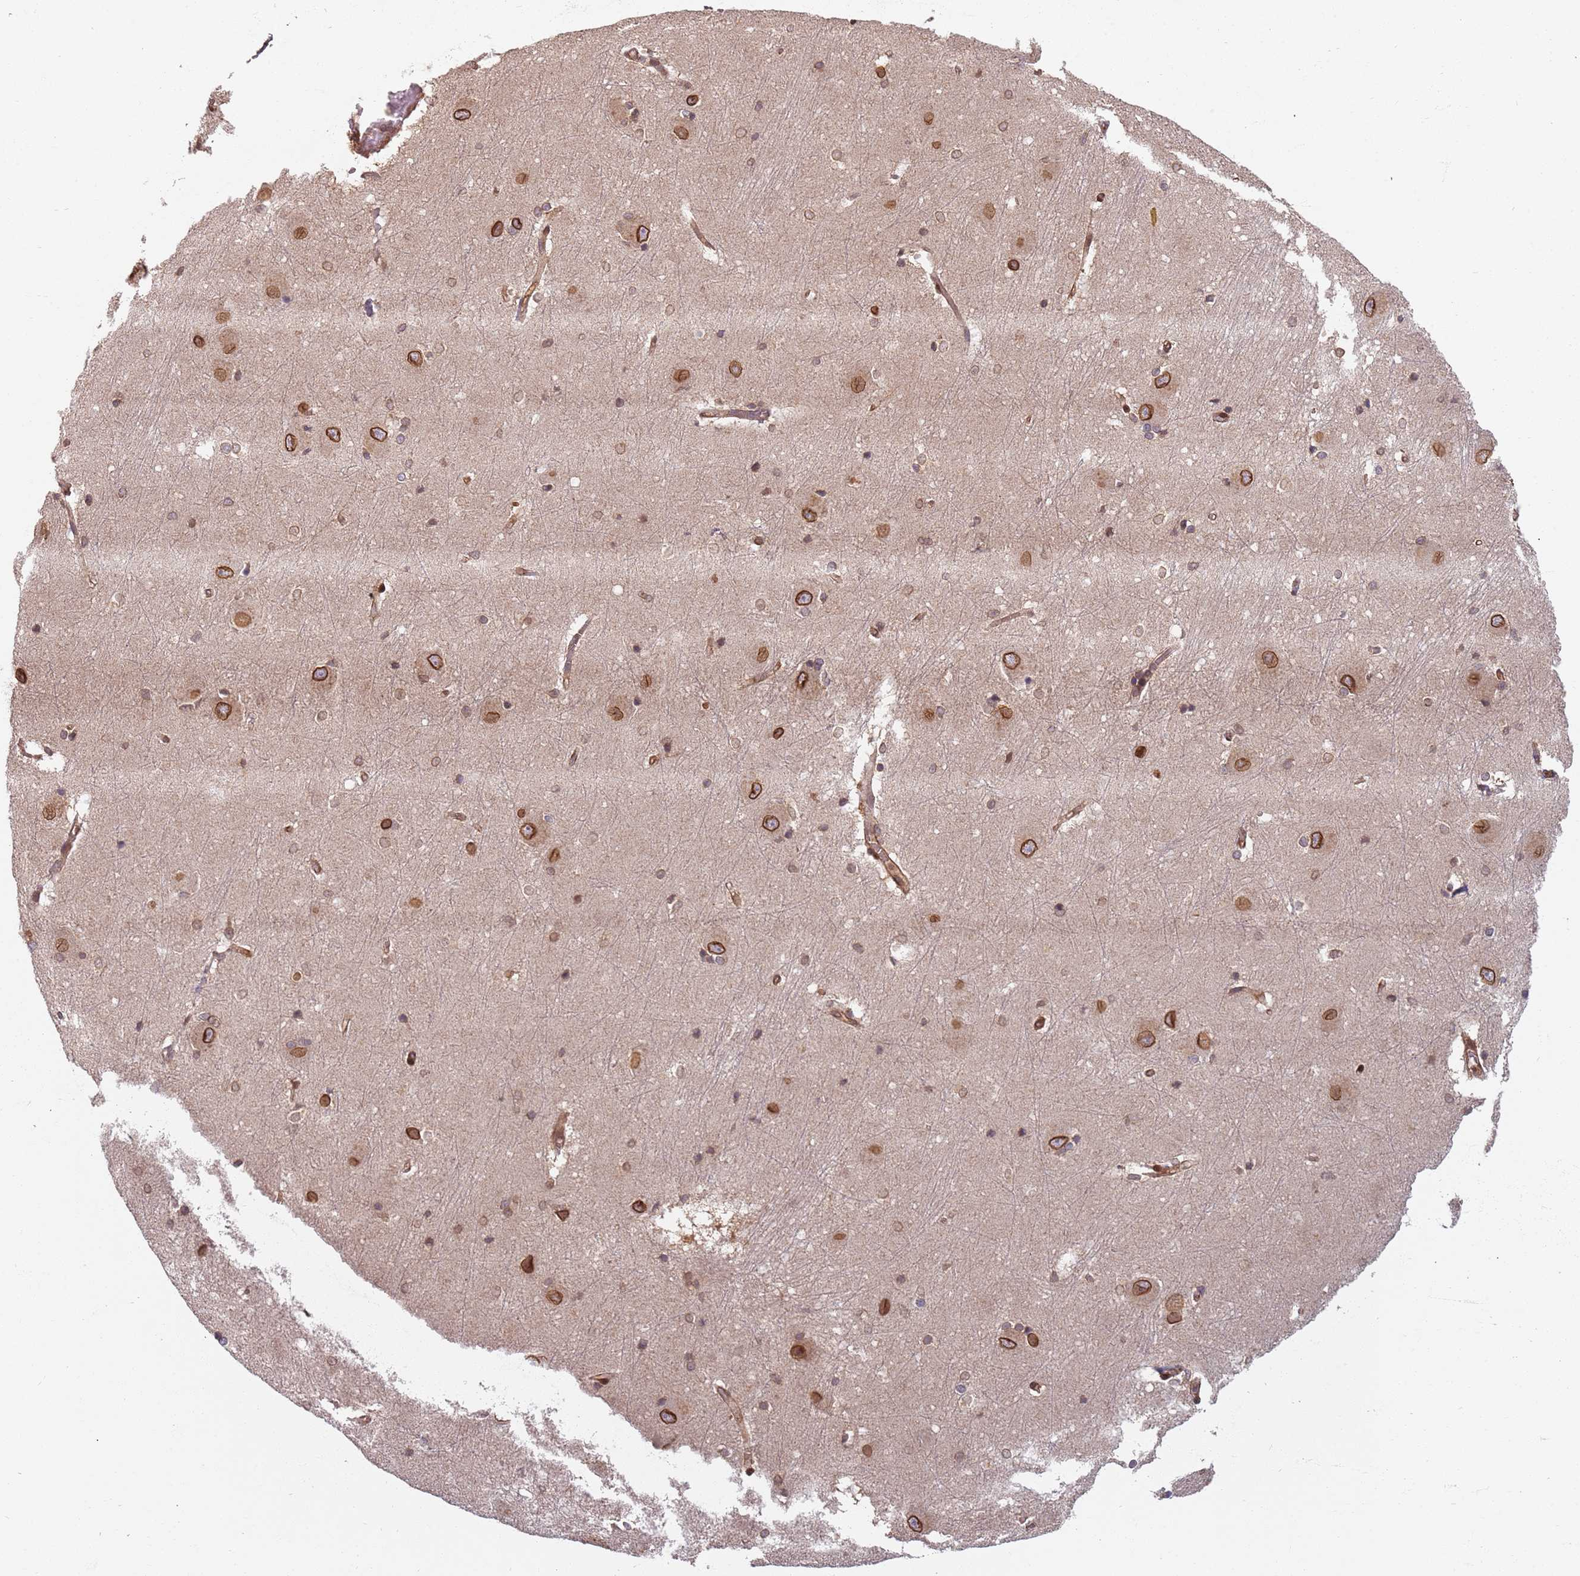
{"staining": {"intensity": "moderate", "quantity": "25%-75%", "location": "nuclear"}, "tissue": "caudate", "cell_type": "Glial cells", "image_type": "normal", "snomed": [{"axis": "morphology", "description": "Normal tissue, NOS"}, {"axis": "topography", "description": "Lateral ventricle wall"}], "caption": "Brown immunohistochemical staining in benign human caudate reveals moderate nuclear positivity in about 25%-75% of glial cells.", "gene": "SDCCAG8", "patient": {"sex": "male", "age": 37}}